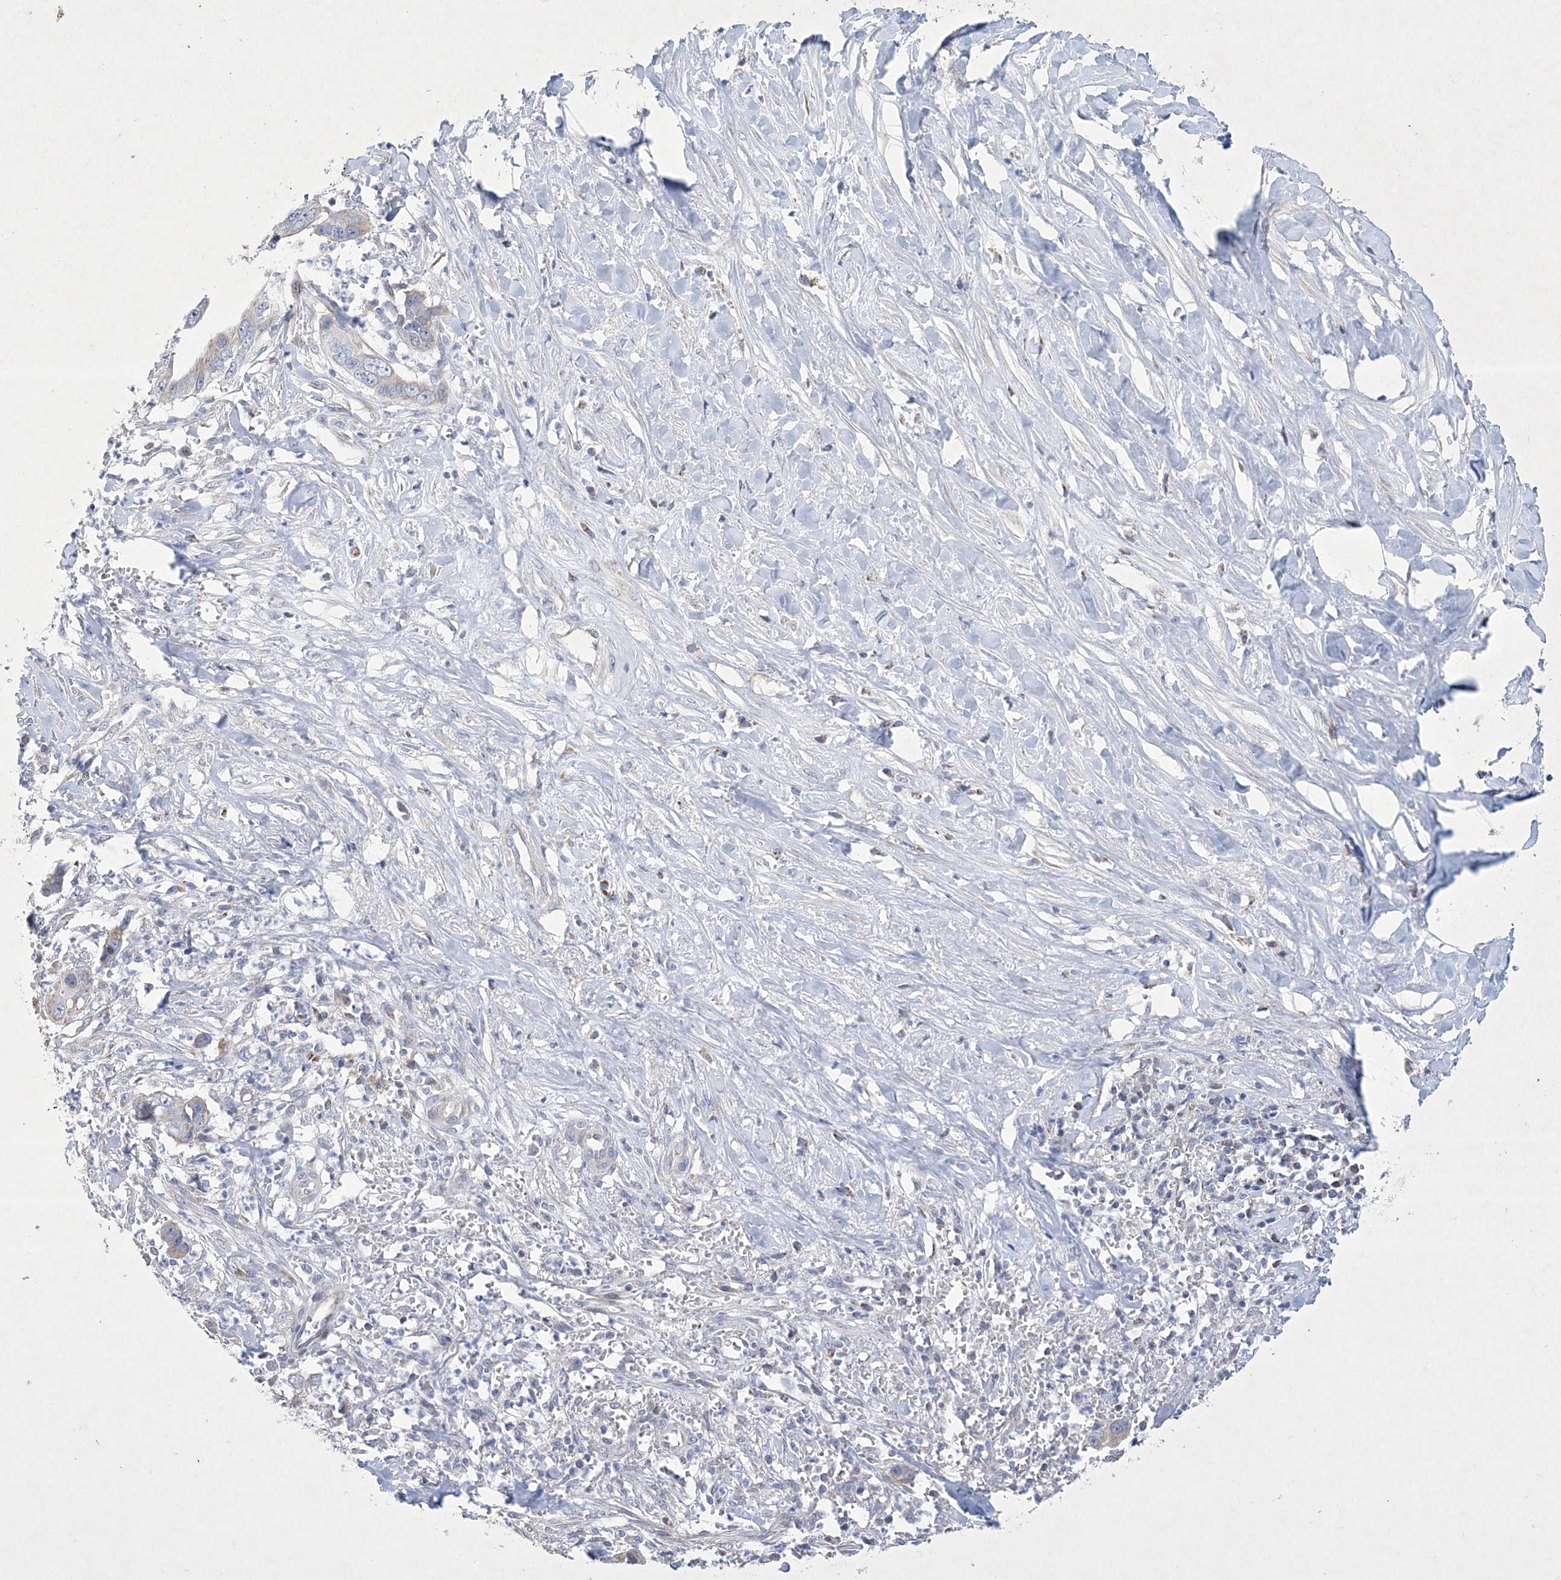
{"staining": {"intensity": "negative", "quantity": "none", "location": "none"}, "tissue": "liver cancer", "cell_type": "Tumor cells", "image_type": "cancer", "snomed": [{"axis": "morphology", "description": "Cholangiocarcinoma"}, {"axis": "topography", "description": "Liver"}], "caption": "Liver cancer was stained to show a protein in brown. There is no significant expression in tumor cells. (Brightfield microscopy of DAB (3,3'-diaminobenzidine) immunohistochemistry at high magnification).", "gene": "CES4A", "patient": {"sex": "female", "age": 79}}